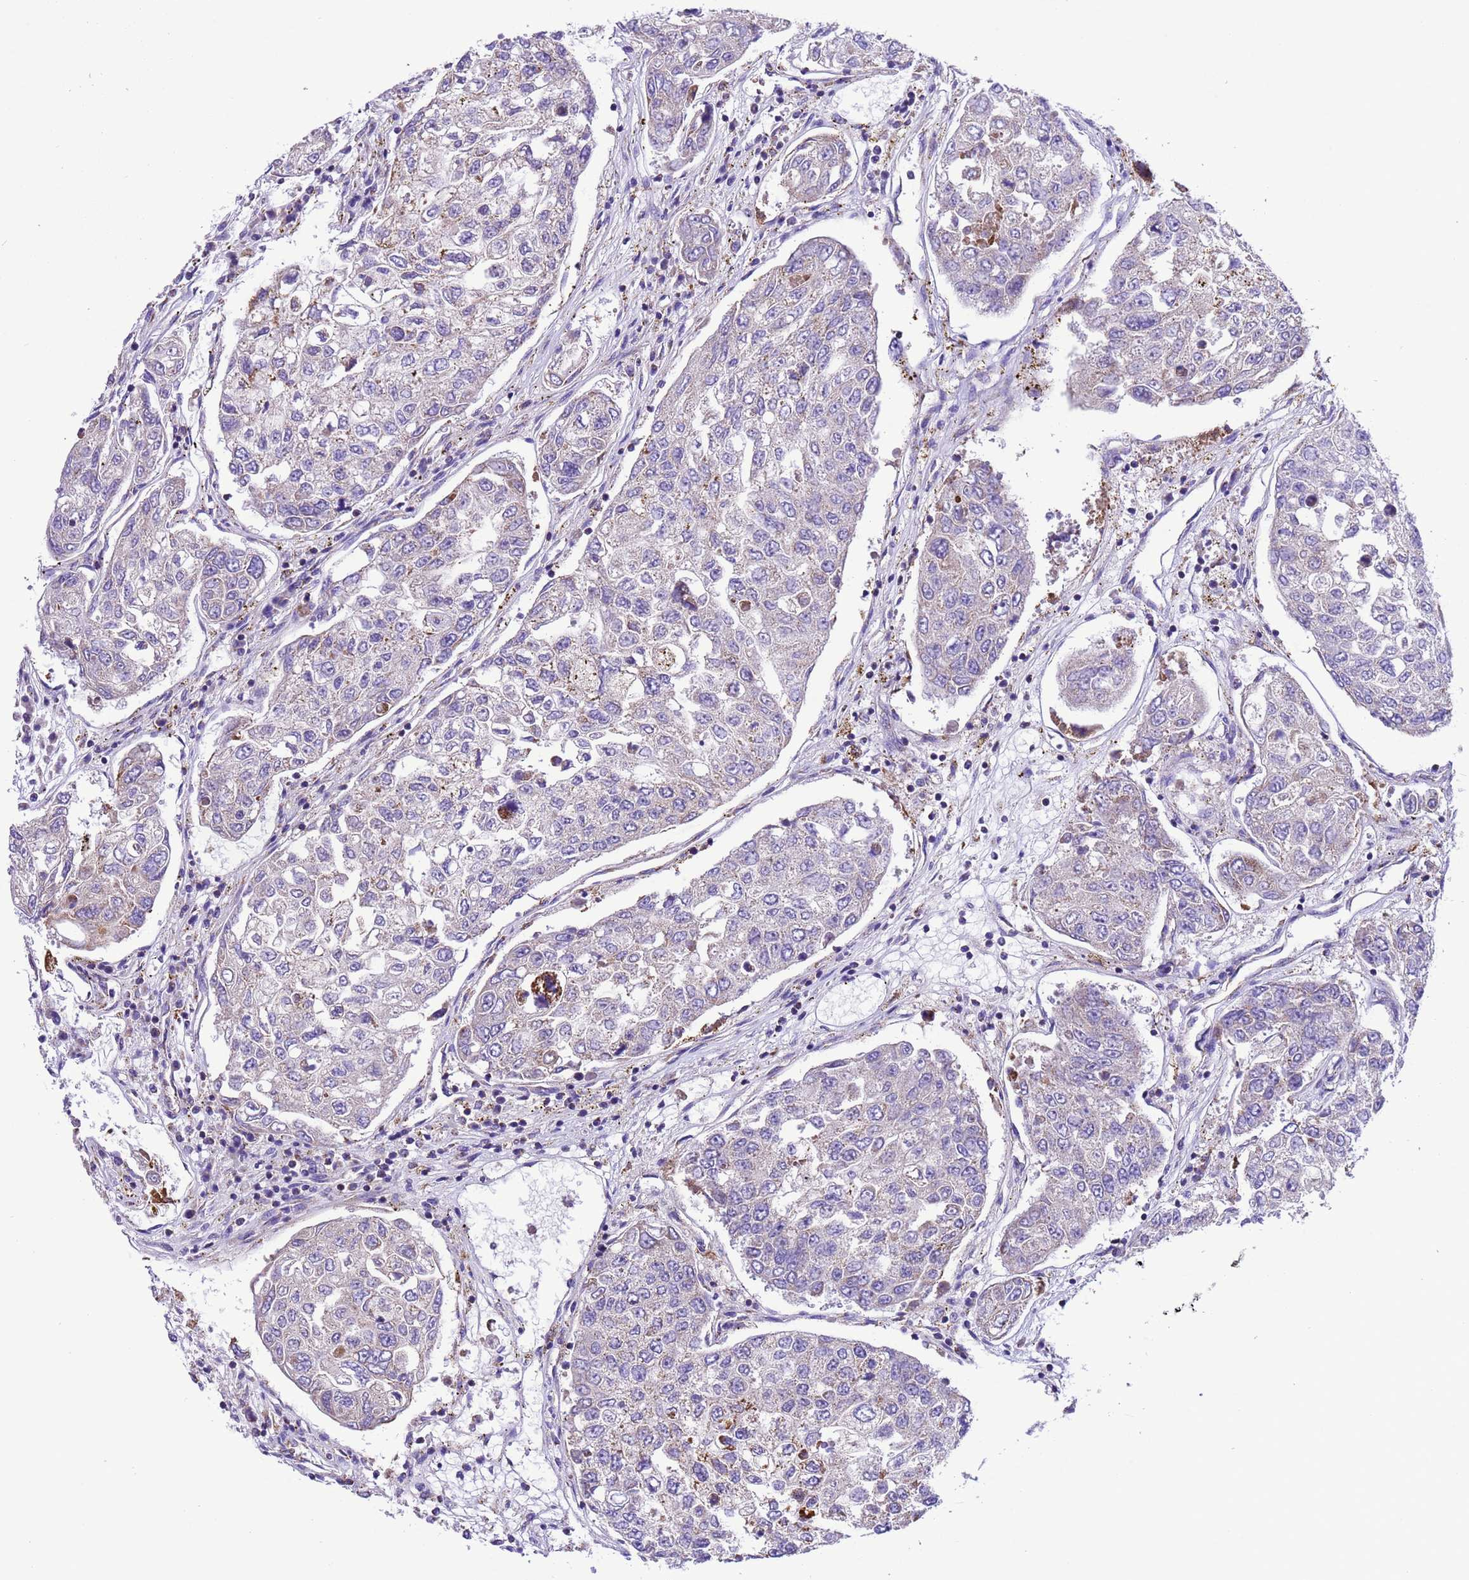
{"staining": {"intensity": "weak", "quantity": "25%-75%", "location": "cytoplasmic/membranous"}, "tissue": "urothelial cancer", "cell_type": "Tumor cells", "image_type": "cancer", "snomed": [{"axis": "morphology", "description": "Urothelial carcinoma, High grade"}, {"axis": "topography", "description": "Lymph node"}, {"axis": "topography", "description": "Urinary bladder"}], "caption": "Urothelial carcinoma (high-grade) stained with a protein marker exhibits weak staining in tumor cells.", "gene": "CCDC191", "patient": {"sex": "male", "age": 51}}